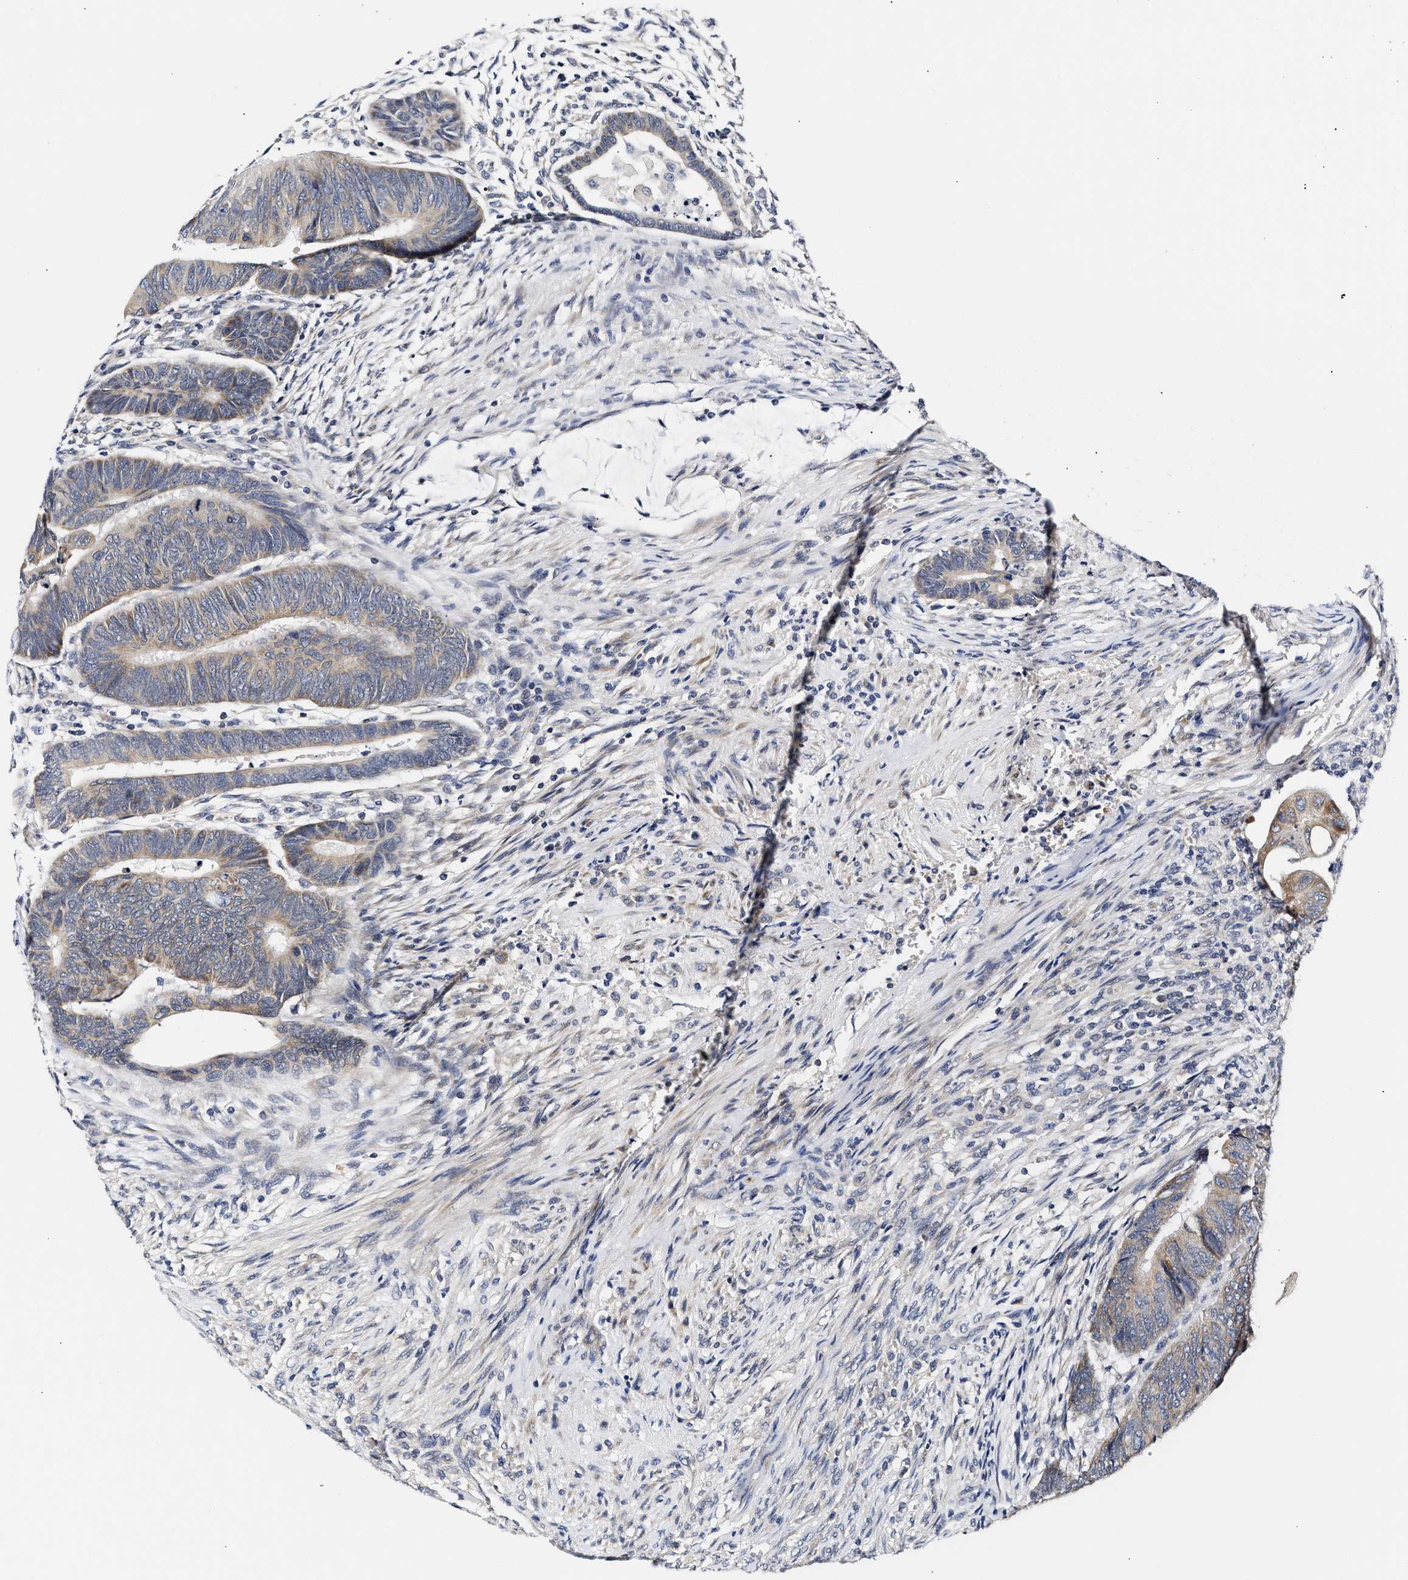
{"staining": {"intensity": "weak", "quantity": ">75%", "location": "cytoplasmic/membranous"}, "tissue": "colorectal cancer", "cell_type": "Tumor cells", "image_type": "cancer", "snomed": [{"axis": "morphology", "description": "Normal tissue, NOS"}, {"axis": "morphology", "description": "Adenocarcinoma, NOS"}, {"axis": "topography", "description": "Rectum"}, {"axis": "topography", "description": "Peripheral nerve tissue"}], "caption": "An image showing weak cytoplasmic/membranous positivity in about >75% of tumor cells in adenocarcinoma (colorectal), as visualized by brown immunohistochemical staining.", "gene": "RINT1", "patient": {"sex": "male", "age": 92}}